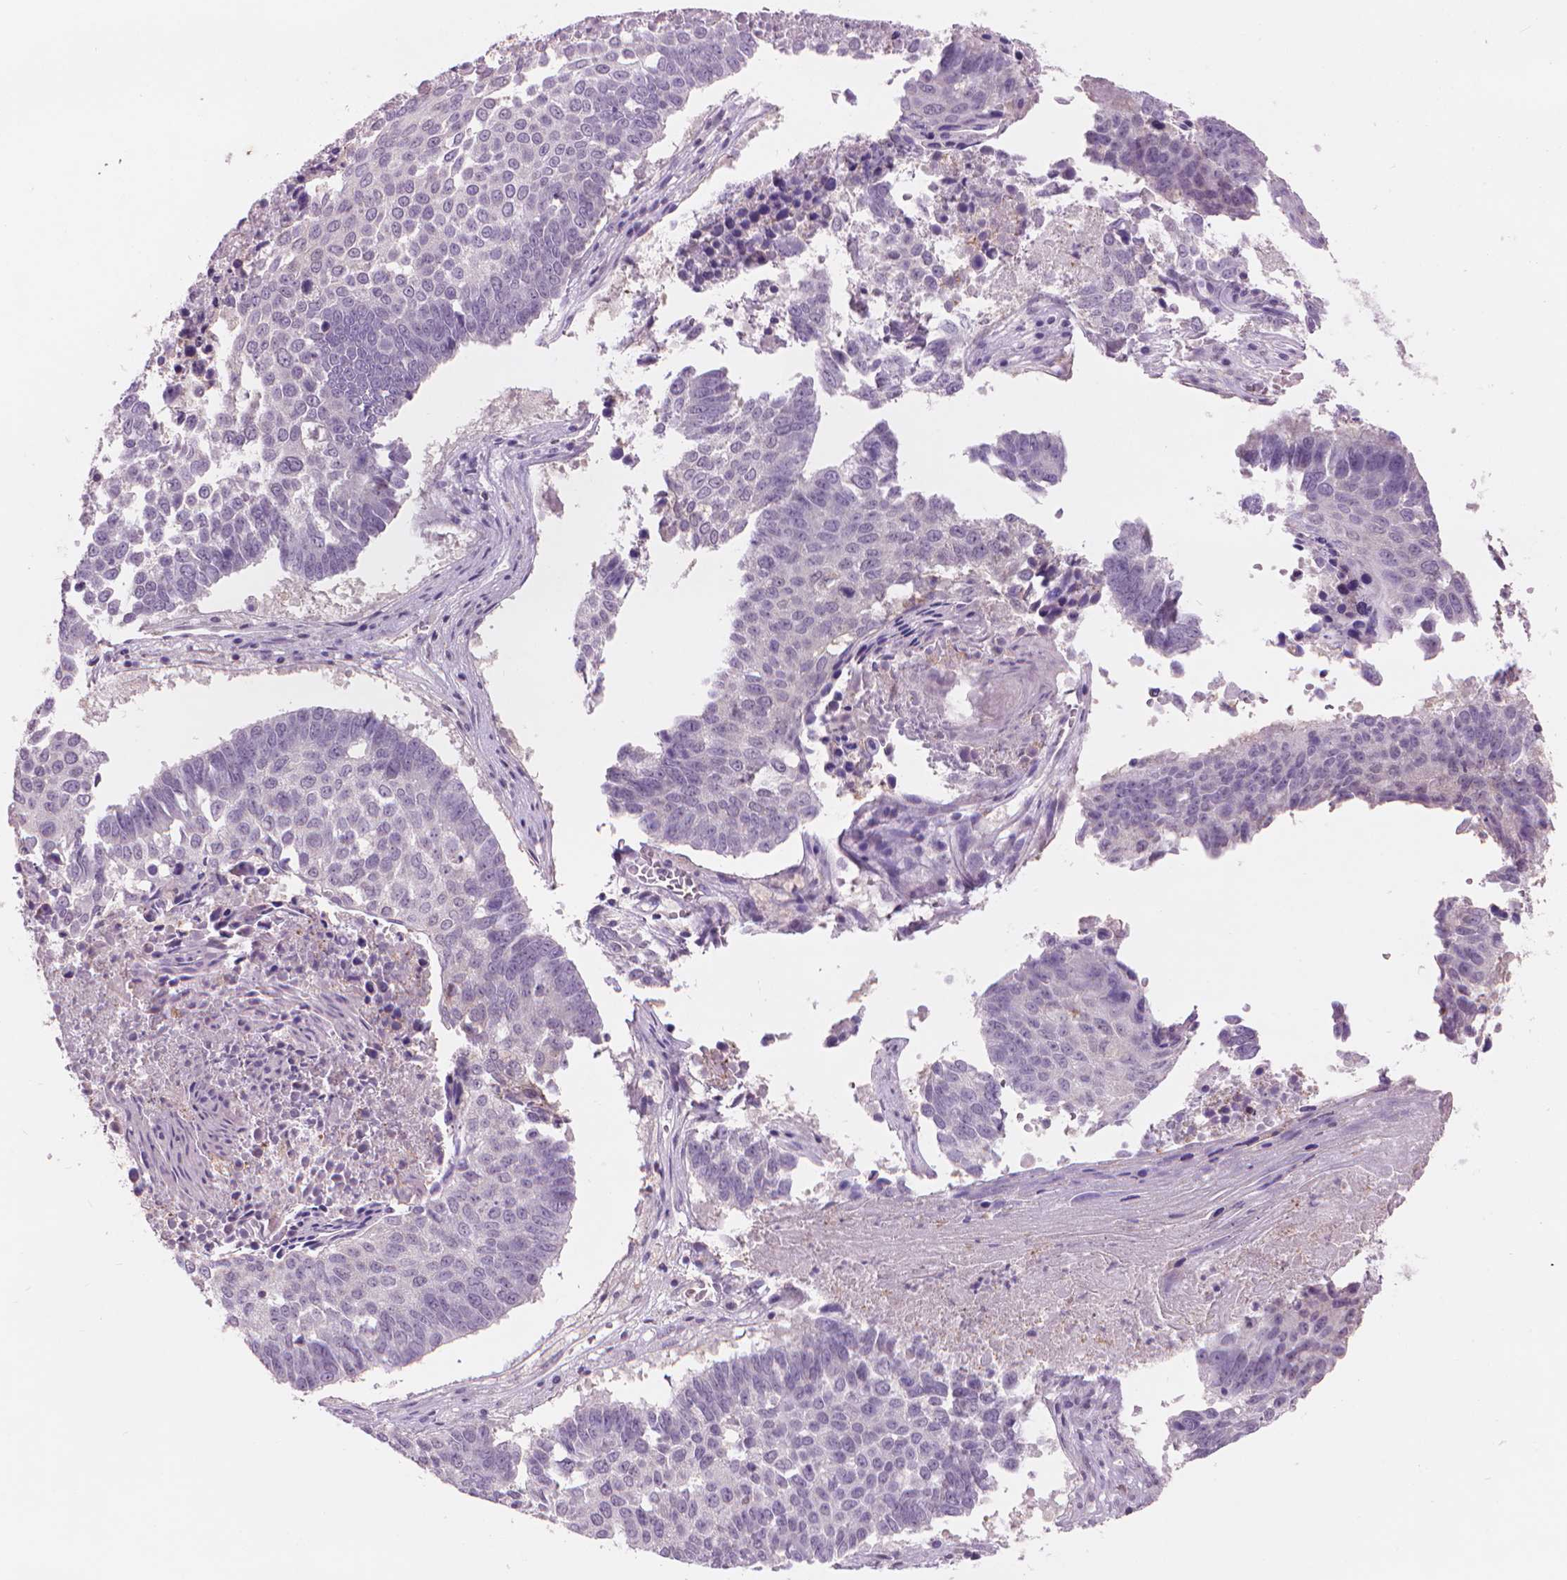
{"staining": {"intensity": "negative", "quantity": "none", "location": "none"}, "tissue": "lung cancer", "cell_type": "Tumor cells", "image_type": "cancer", "snomed": [{"axis": "morphology", "description": "Squamous cell carcinoma, NOS"}, {"axis": "topography", "description": "Lung"}], "caption": "The image displays no staining of tumor cells in squamous cell carcinoma (lung). (Stains: DAB (3,3'-diaminobenzidine) IHC with hematoxylin counter stain, Microscopy: brightfield microscopy at high magnification).", "gene": "ENO2", "patient": {"sex": "male", "age": 73}}